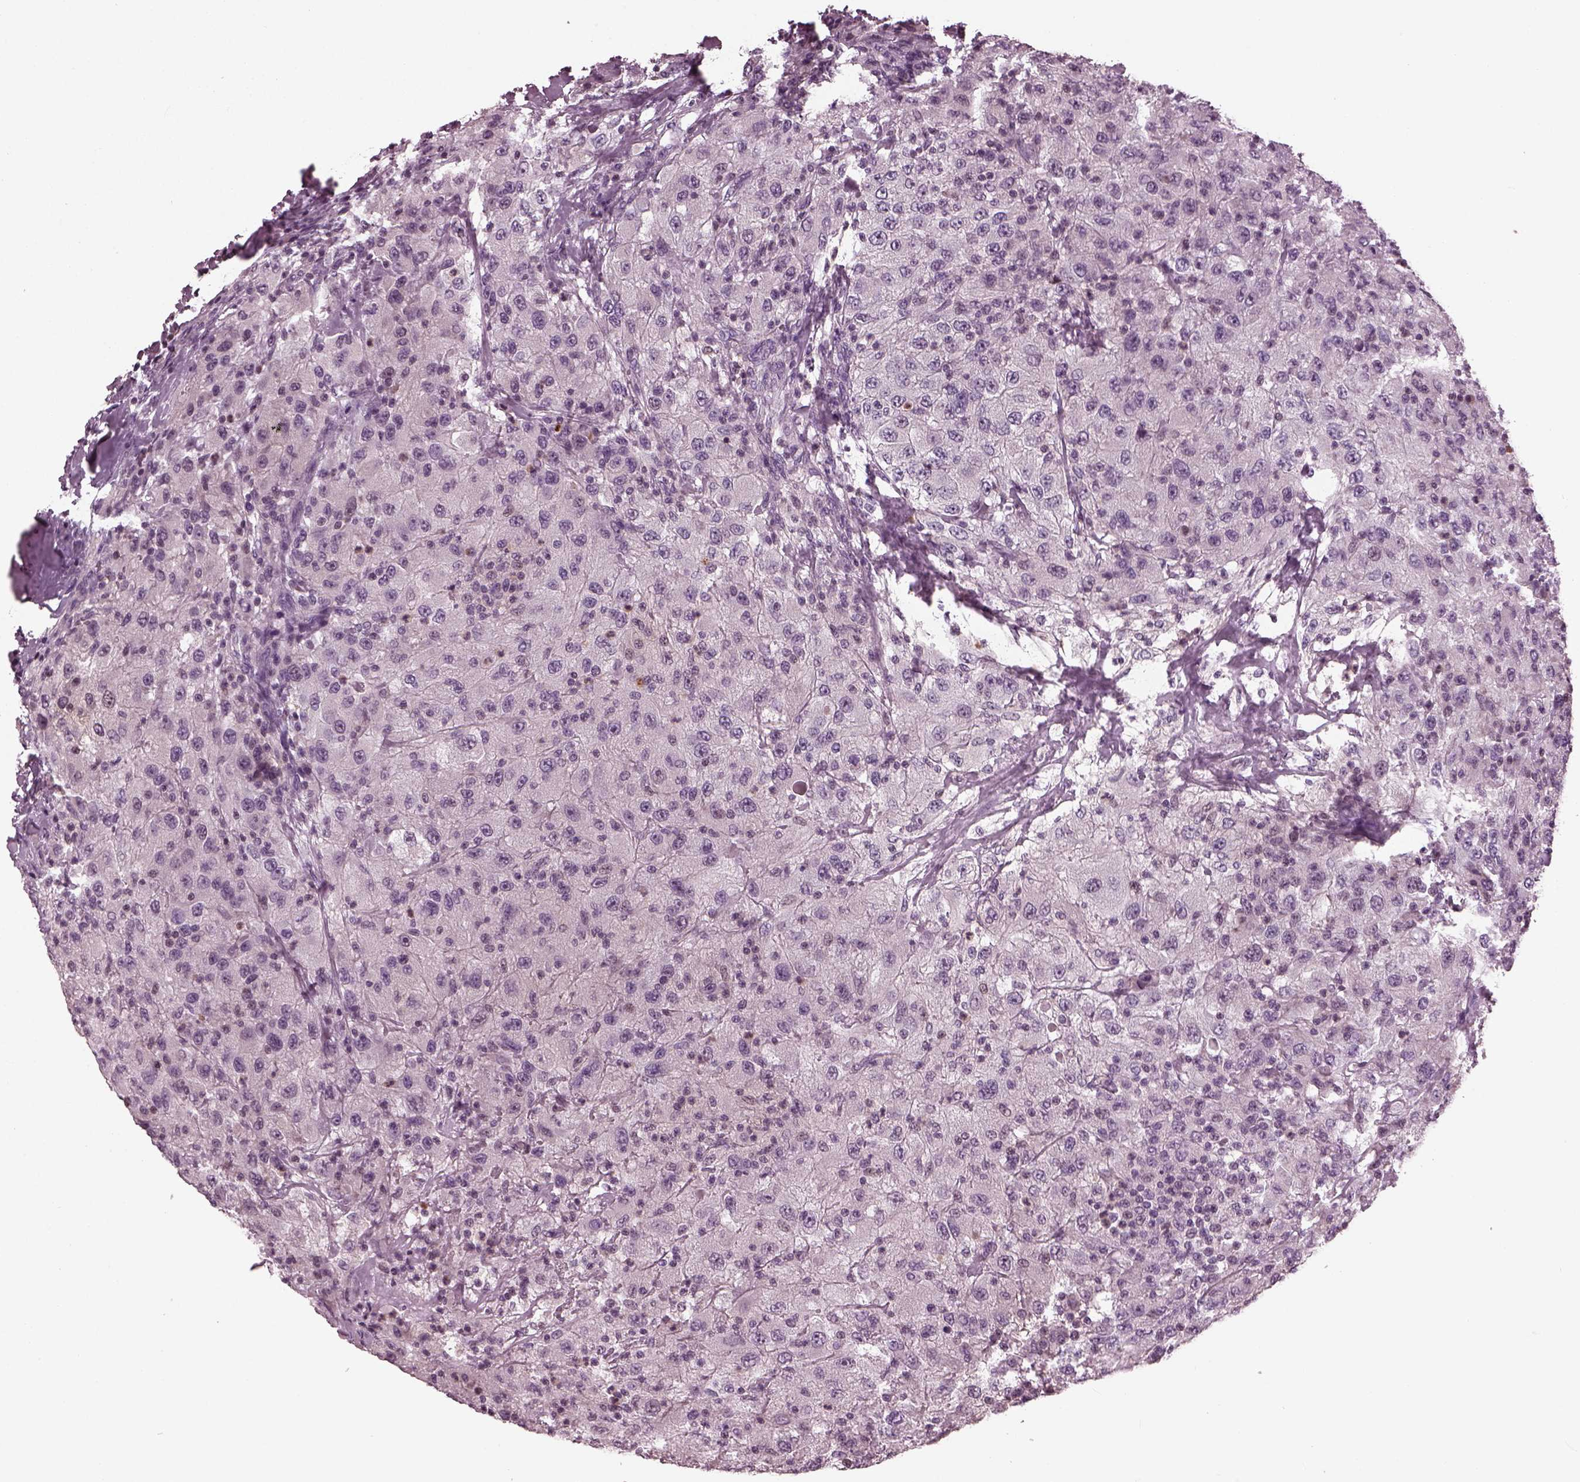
{"staining": {"intensity": "negative", "quantity": "none", "location": "none"}, "tissue": "renal cancer", "cell_type": "Tumor cells", "image_type": "cancer", "snomed": [{"axis": "morphology", "description": "Adenocarcinoma, NOS"}, {"axis": "topography", "description": "Kidney"}], "caption": "Histopathology image shows no protein staining in tumor cells of renal cancer tissue.", "gene": "BFSP1", "patient": {"sex": "female", "age": 67}}